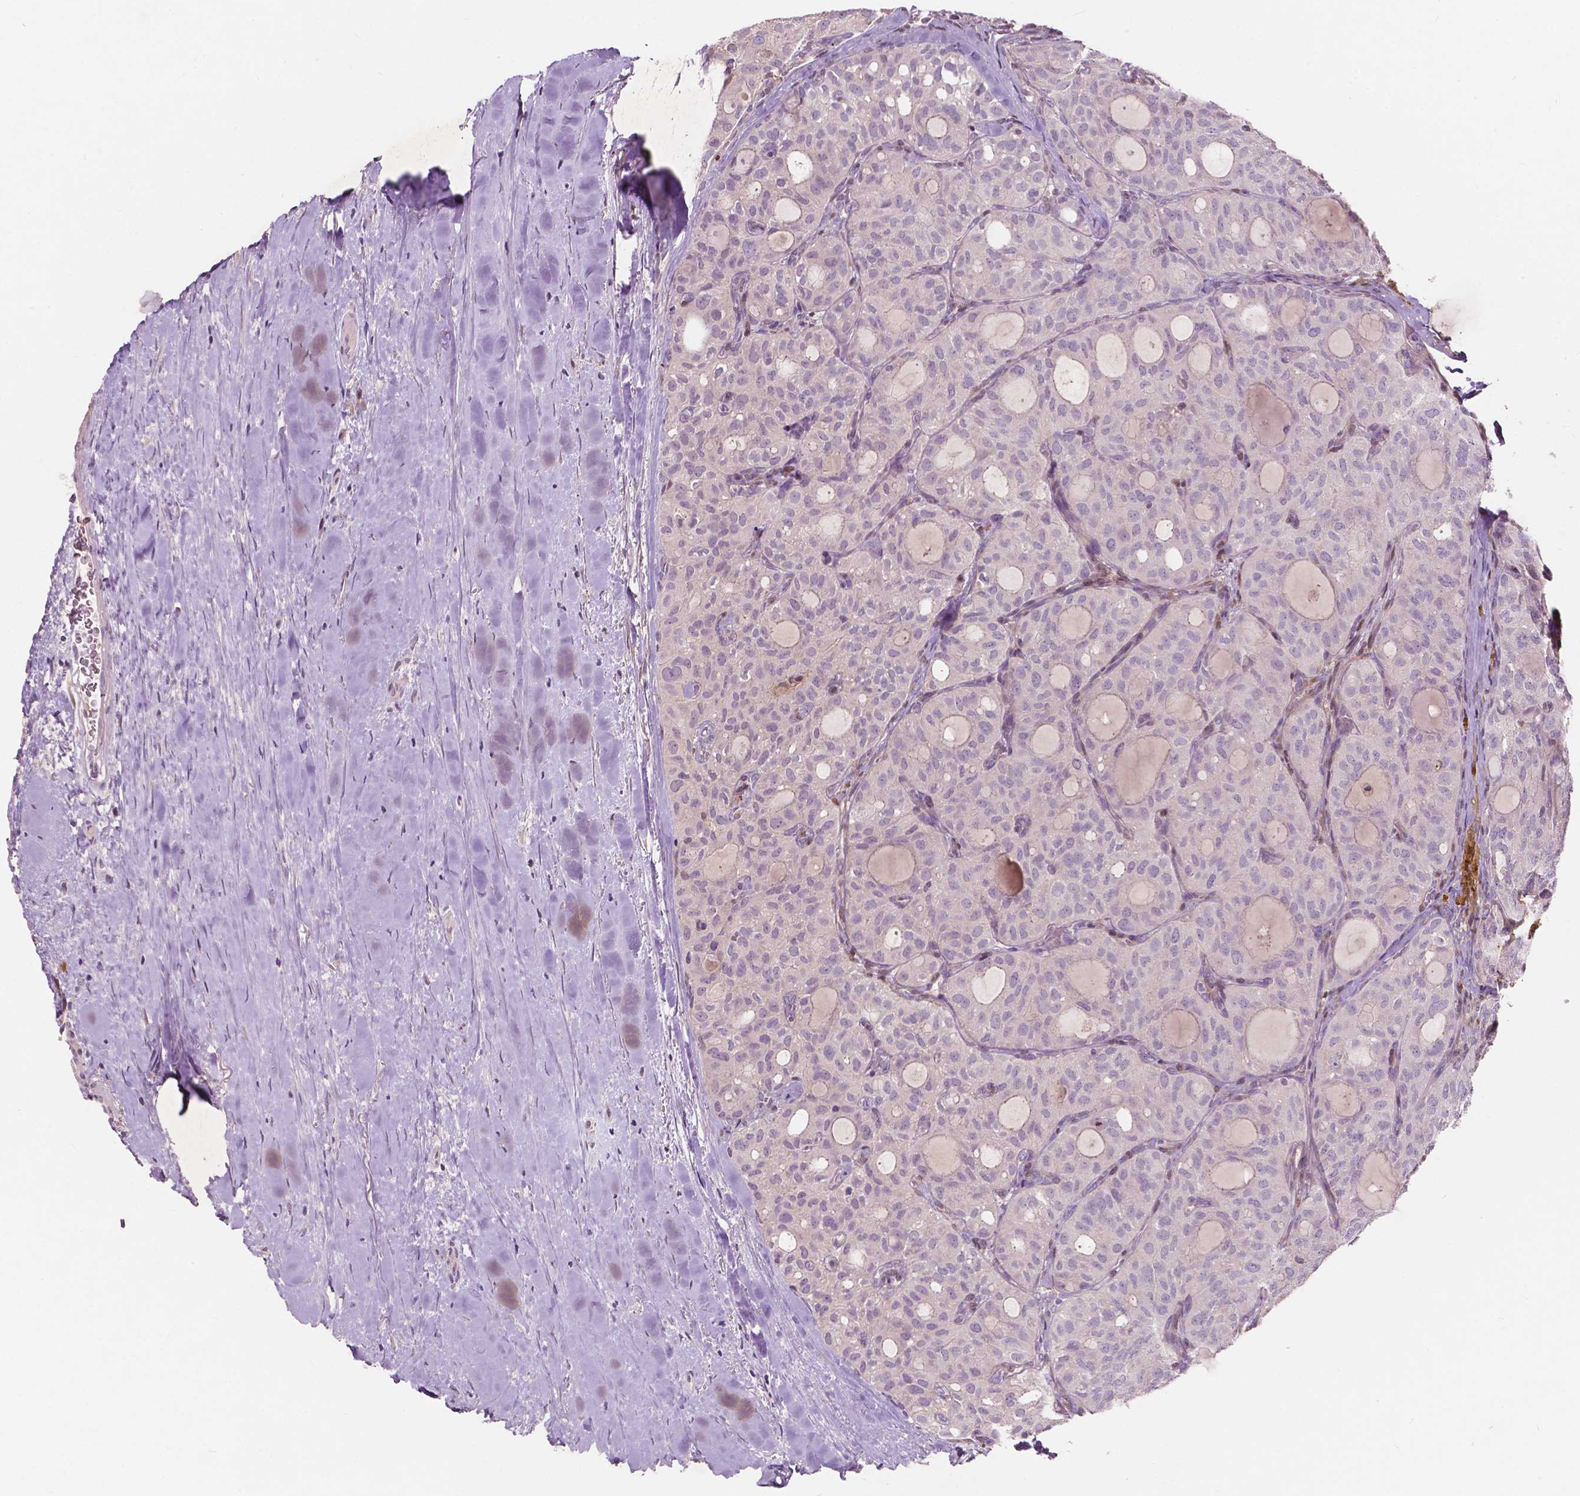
{"staining": {"intensity": "negative", "quantity": "none", "location": "none"}, "tissue": "thyroid cancer", "cell_type": "Tumor cells", "image_type": "cancer", "snomed": [{"axis": "morphology", "description": "Follicular adenoma carcinoma, NOS"}, {"axis": "topography", "description": "Thyroid gland"}], "caption": "Tumor cells are negative for protein expression in human thyroid cancer (follicular adenoma carcinoma).", "gene": "GPR37", "patient": {"sex": "male", "age": 75}}